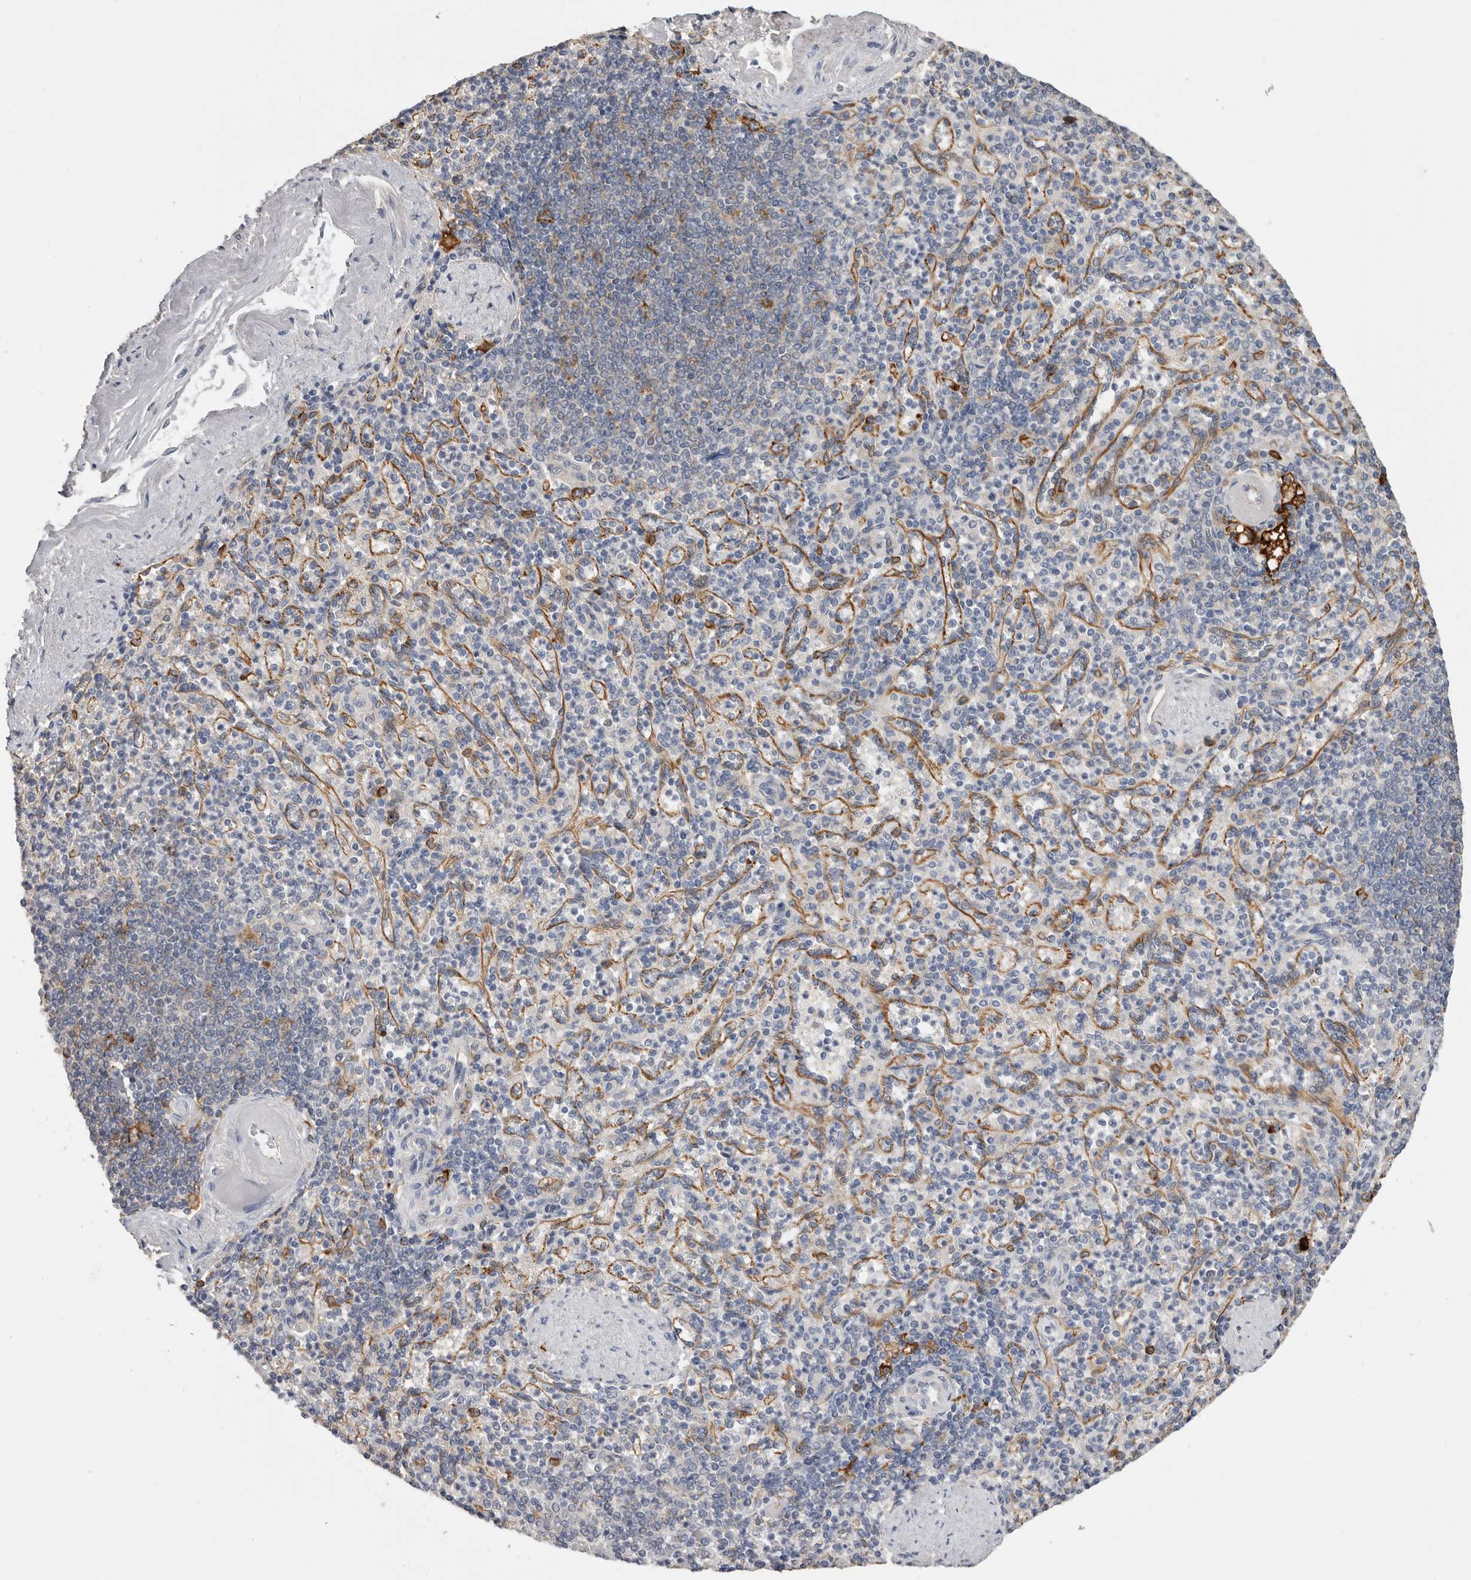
{"staining": {"intensity": "negative", "quantity": "none", "location": "none"}, "tissue": "spleen", "cell_type": "Cells in red pulp", "image_type": "normal", "snomed": [{"axis": "morphology", "description": "Normal tissue, NOS"}, {"axis": "topography", "description": "Spleen"}], "caption": "Cells in red pulp are negative for protein expression in unremarkable human spleen.", "gene": "TFRC", "patient": {"sex": "female", "age": 74}}